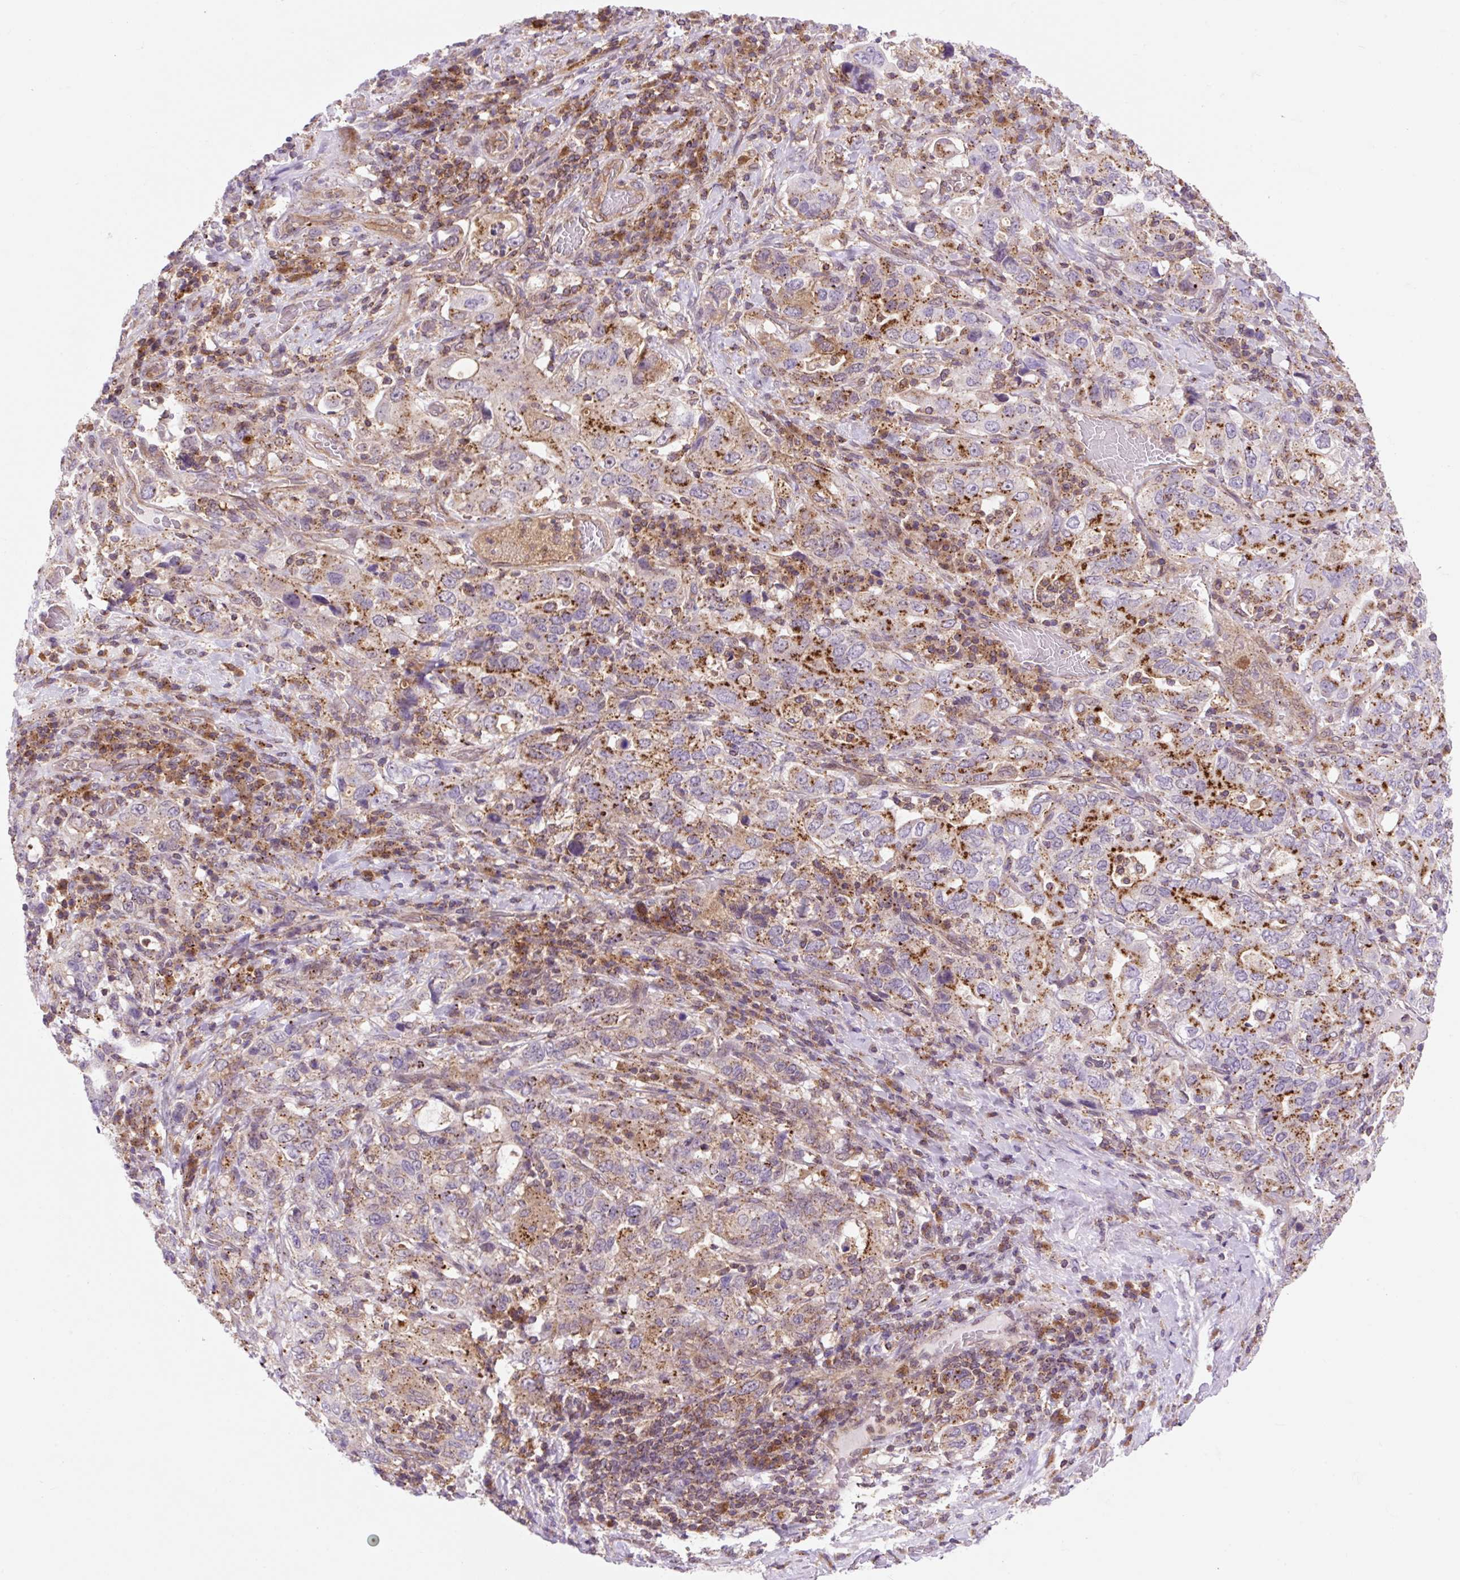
{"staining": {"intensity": "strong", "quantity": "25%-75%", "location": "cytoplasmic/membranous"}, "tissue": "stomach cancer", "cell_type": "Tumor cells", "image_type": "cancer", "snomed": [{"axis": "morphology", "description": "Adenocarcinoma, NOS"}, {"axis": "topography", "description": "Stomach, upper"}, {"axis": "topography", "description": "Stomach"}], "caption": "A brown stain labels strong cytoplasmic/membranous positivity of a protein in adenocarcinoma (stomach) tumor cells.", "gene": "VPS4A", "patient": {"sex": "male", "age": 62}}